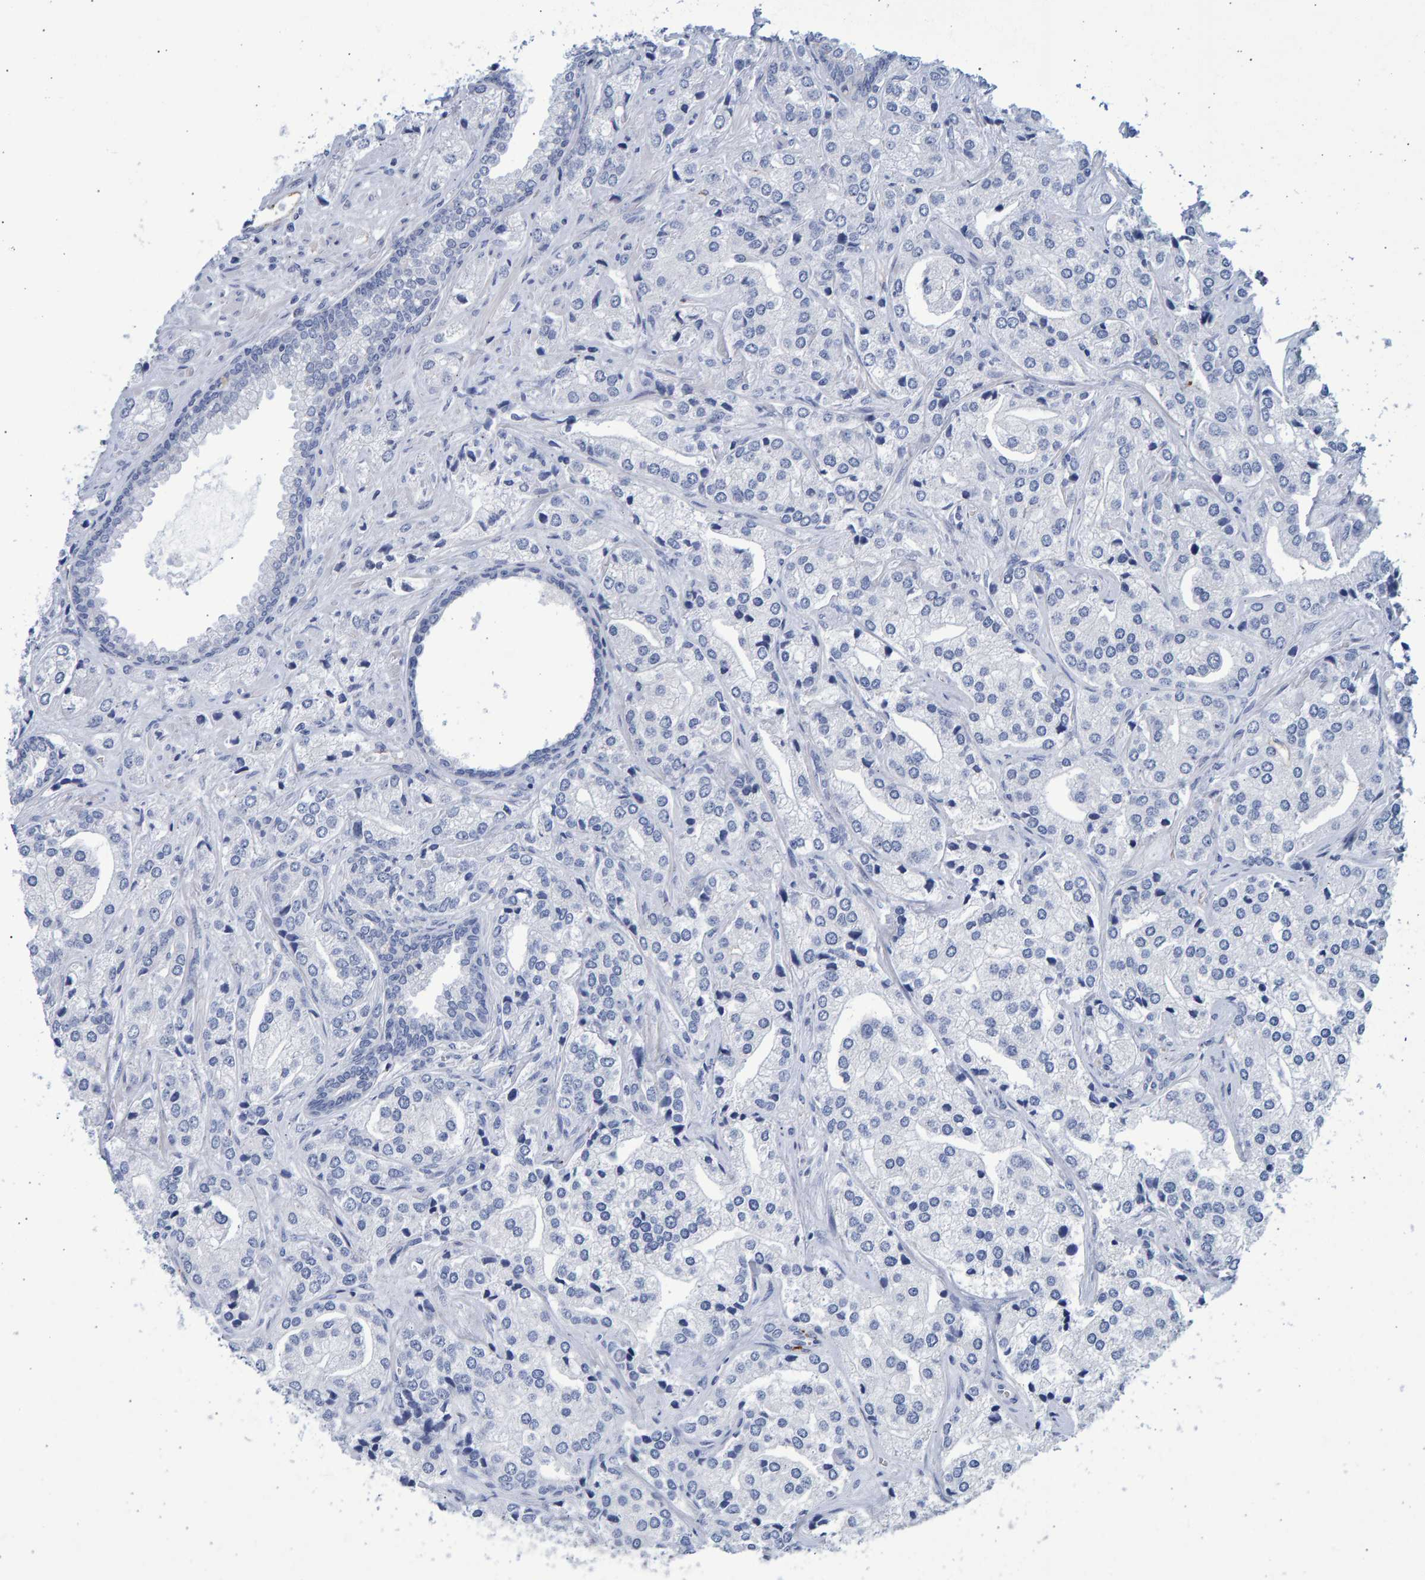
{"staining": {"intensity": "negative", "quantity": "none", "location": "none"}, "tissue": "prostate cancer", "cell_type": "Tumor cells", "image_type": "cancer", "snomed": [{"axis": "morphology", "description": "Adenocarcinoma, High grade"}, {"axis": "topography", "description": "Prostate"}], "caption": "Tumor cells are negative for brown protein staining in high-grade adenocarcinoma (prostate).", "gene": "SLC34A3", "patient": {"sex": "male", "age": 66}}